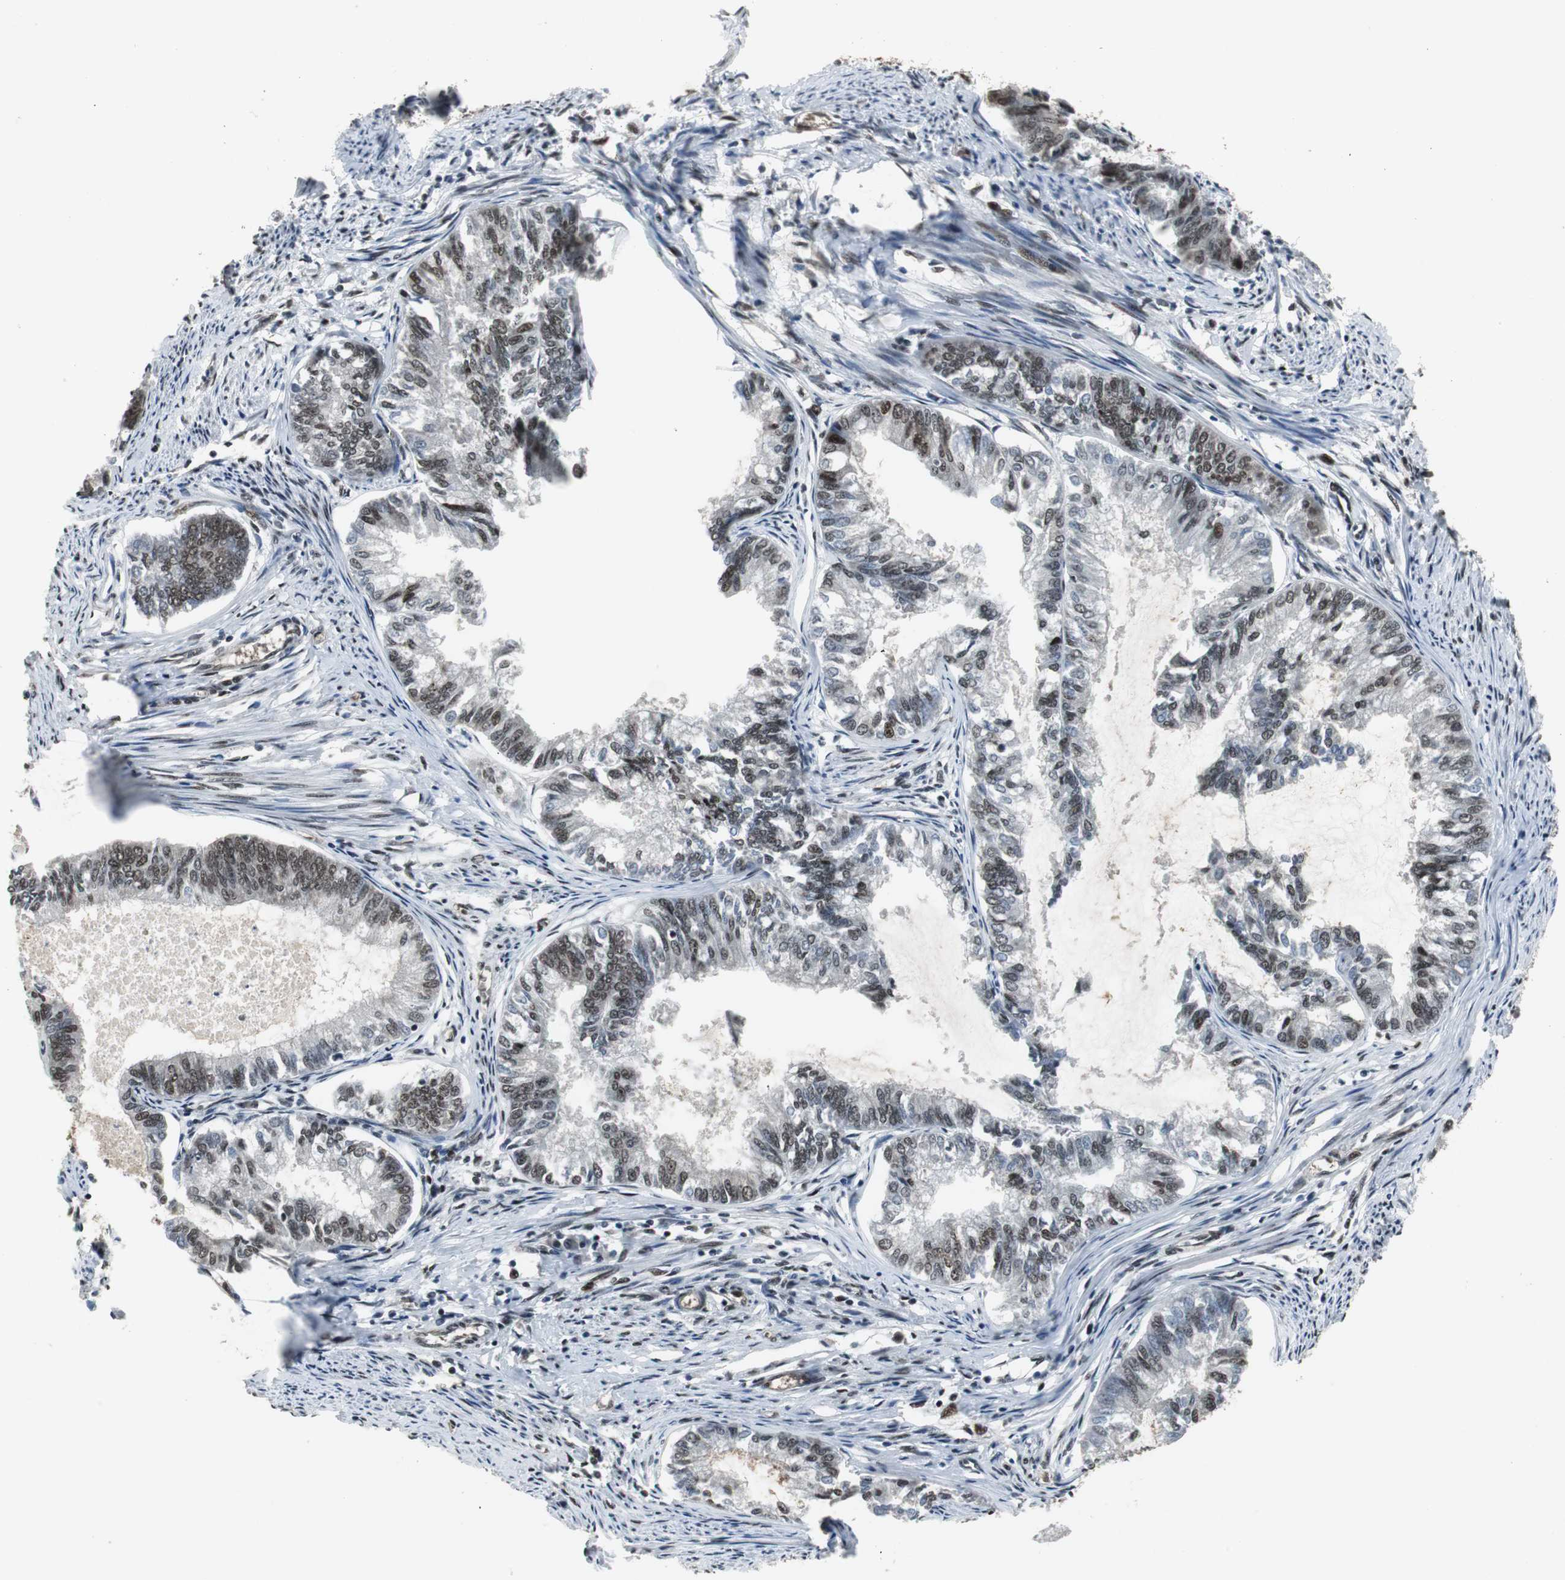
{"staining": {"intensity": "moderate", "quantity": ">75%", "location": "nuclear"}, "tissue": "endometrial cancer", "cell_type": "Tumor cells", "image_type": "cancer", "snomed": [{"axis": "morphology", "description": "Adenocarcinoma, NOS"}, {"axis": "topography", "description": "Endometrium"}], "caption": "An IHC photomicrograph of tumor tissue is shown. Protein staining in brown highlights moderate nuclear positivity in adenocarcinoma (endometrial) within tumor cells.", "gene": "TAF5", "patient": {"sex": "female", "age": 86}}